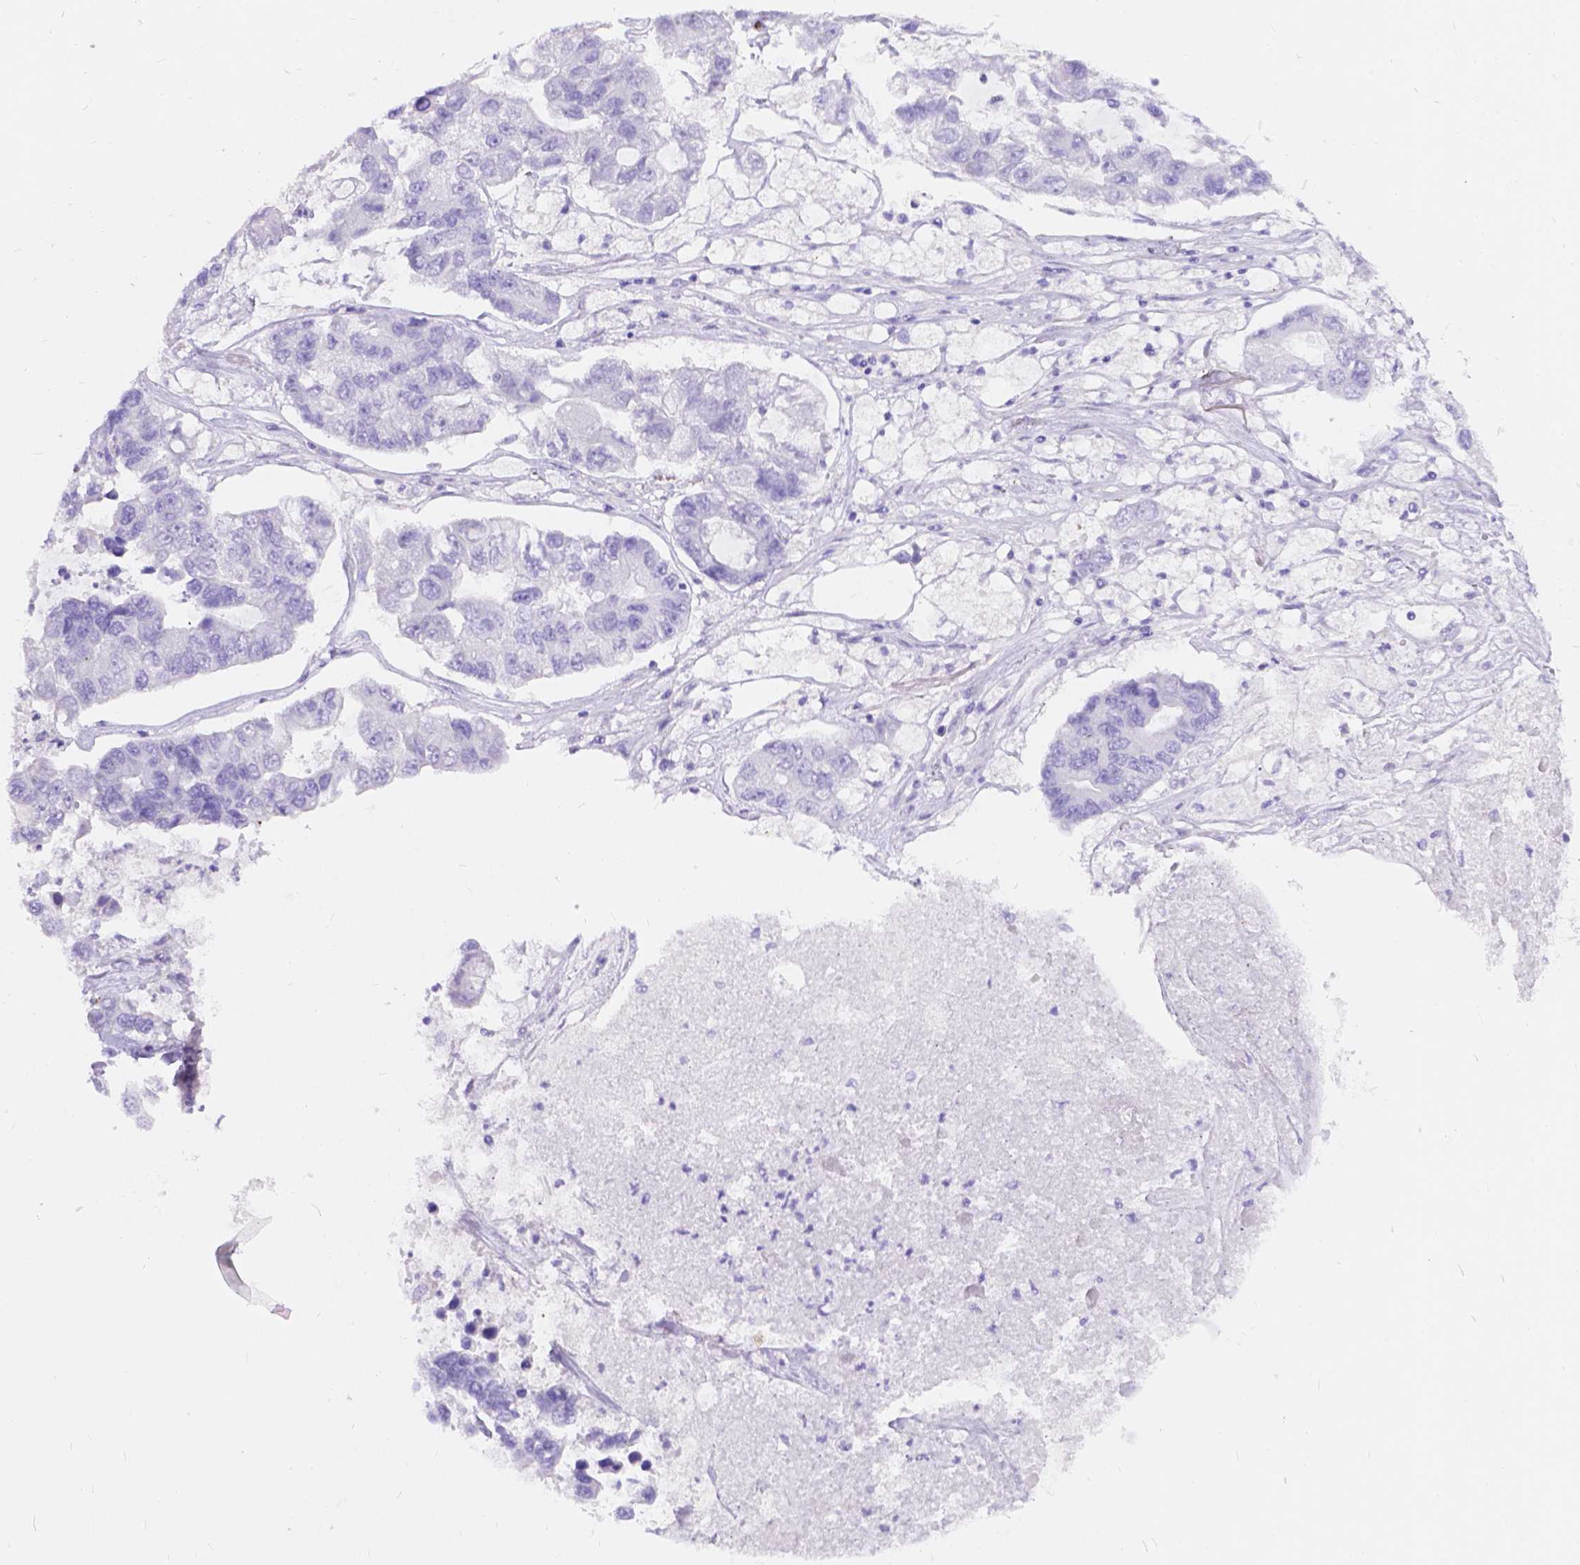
{"staining": {"intensity": "negative", "quantity": "none", "location": "none"}, "tissue": "lung cancer", "cell_type": "Tumor cells", "image_type": "cancer", "snomed": [{"axis": "morphology", "description": "Adenocarcinoma, NOS"}, {"axis": "topography", "description": "Bronchus"}, {"axis": "topography", "description": "Lung"}], "caption": "Immunohistochemistry (IHC) micrograph of neoplastic tissue: human lung cancer stained with DAB (3,3'-diaminobenzidine) shows no significant protein staining in tumor cells. (DAB immunohistochemistry with hematoxylin counter stain).", "gene": "KLHL10", "patient": {"sex": "female", "age": 51}}